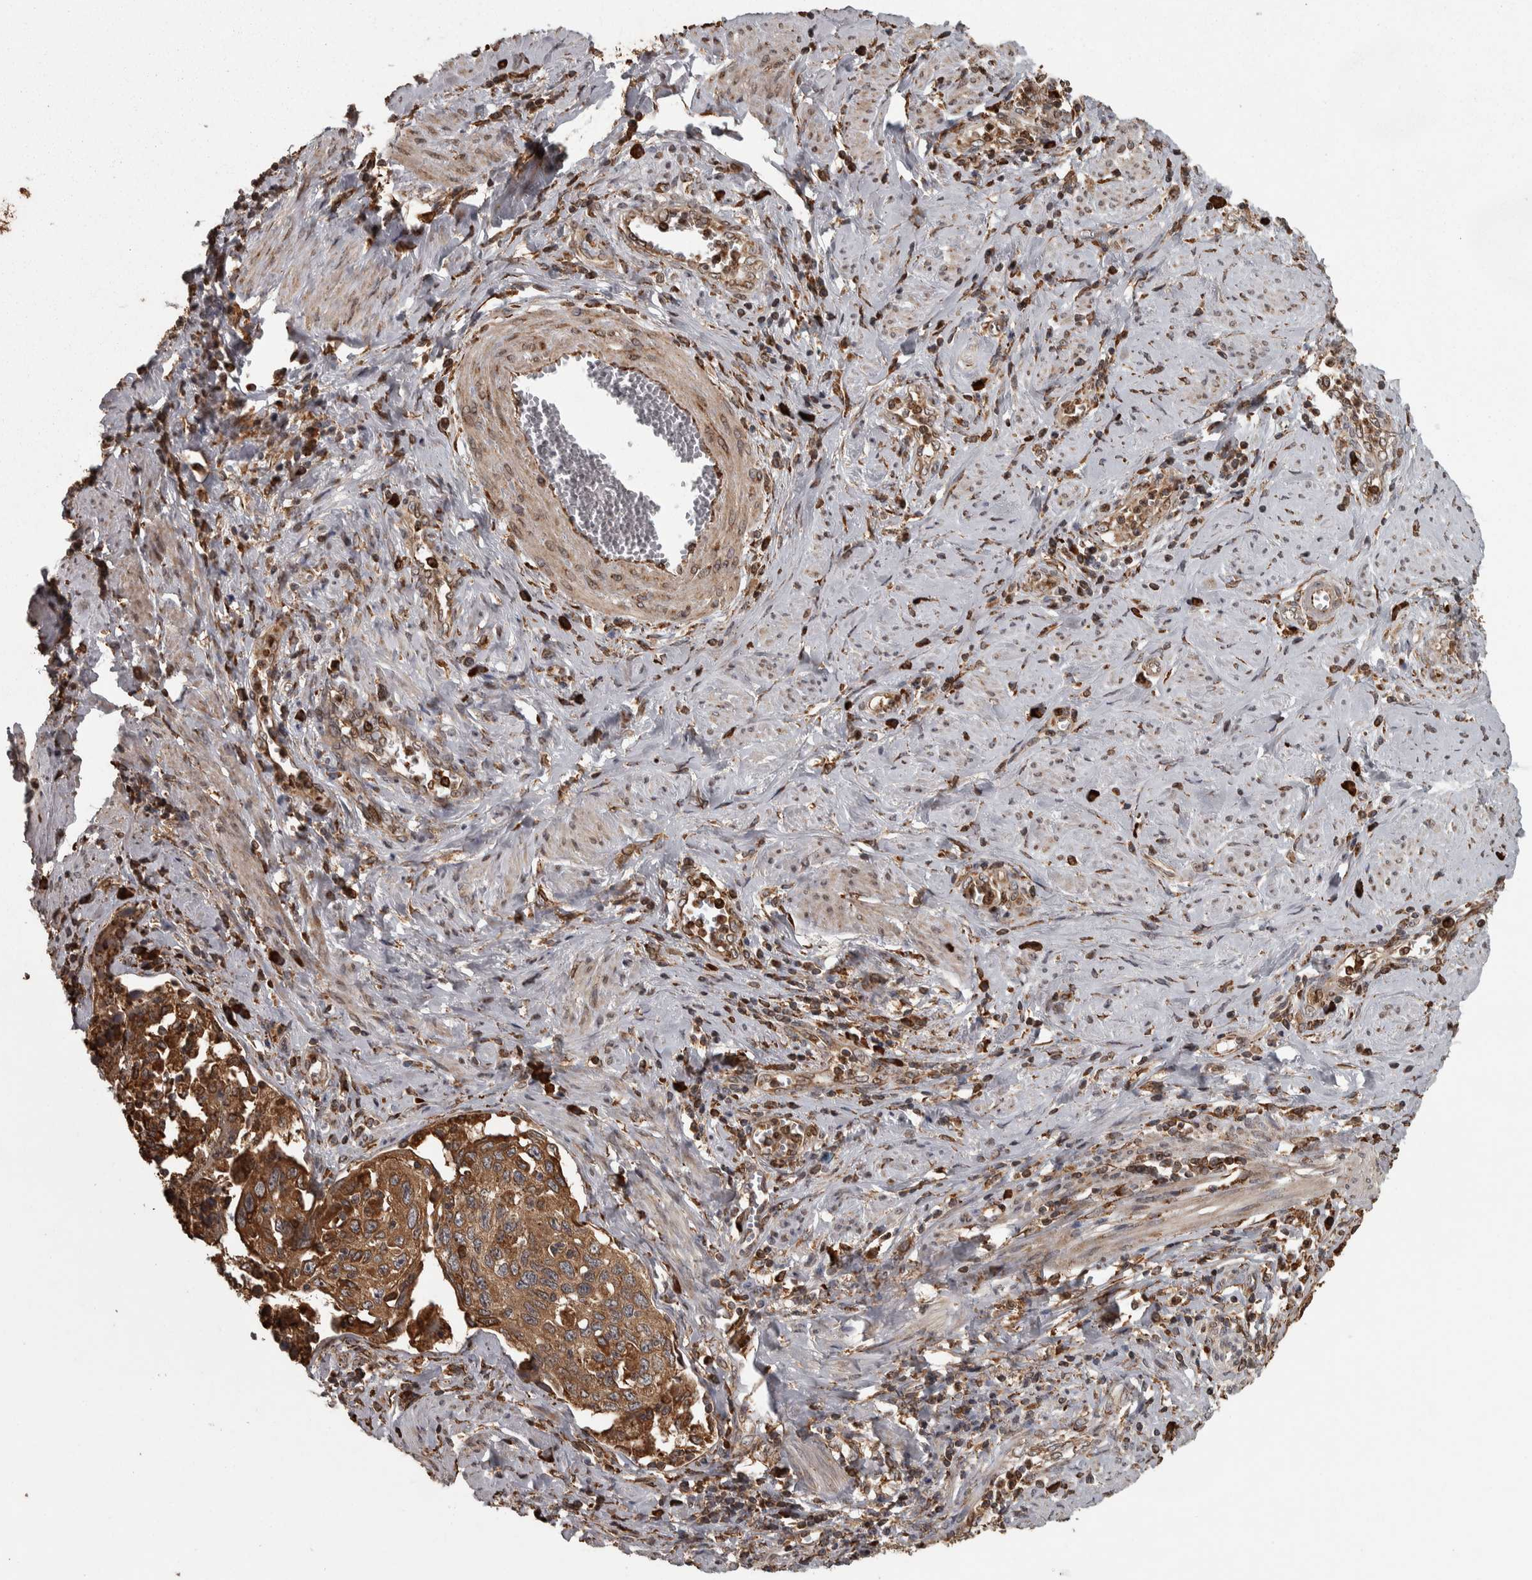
{"staining": {"intensity": "moderate", "quantity": ">75%", "location": "cytoplasmic/membranous"}, "tissue": "cervical cancer", "cell_type": "Tumor cells", "image_type": "cancer", "snomed": [{"axis": "morphology", "description": "Squamous cell carcinoma, NOS"}, {"axis": "topography", "description": "Cervix"}], "caption": "High-magnification brightfield microscopy of cervical cancer (squamous cell carcinoma) stained with DAB (brown) and counterstained with hematoxylin (blue). tumor cells exhibit moderate cytoplasmic/membranous positivity is identified in about>75% of cells. (DAB (3,3'-diaminobenzidine) IHC, brown staining for protein, blue staining for nuclei).", "gene": "AGBL3", "patient": {"sex": "female", "age": 53}}